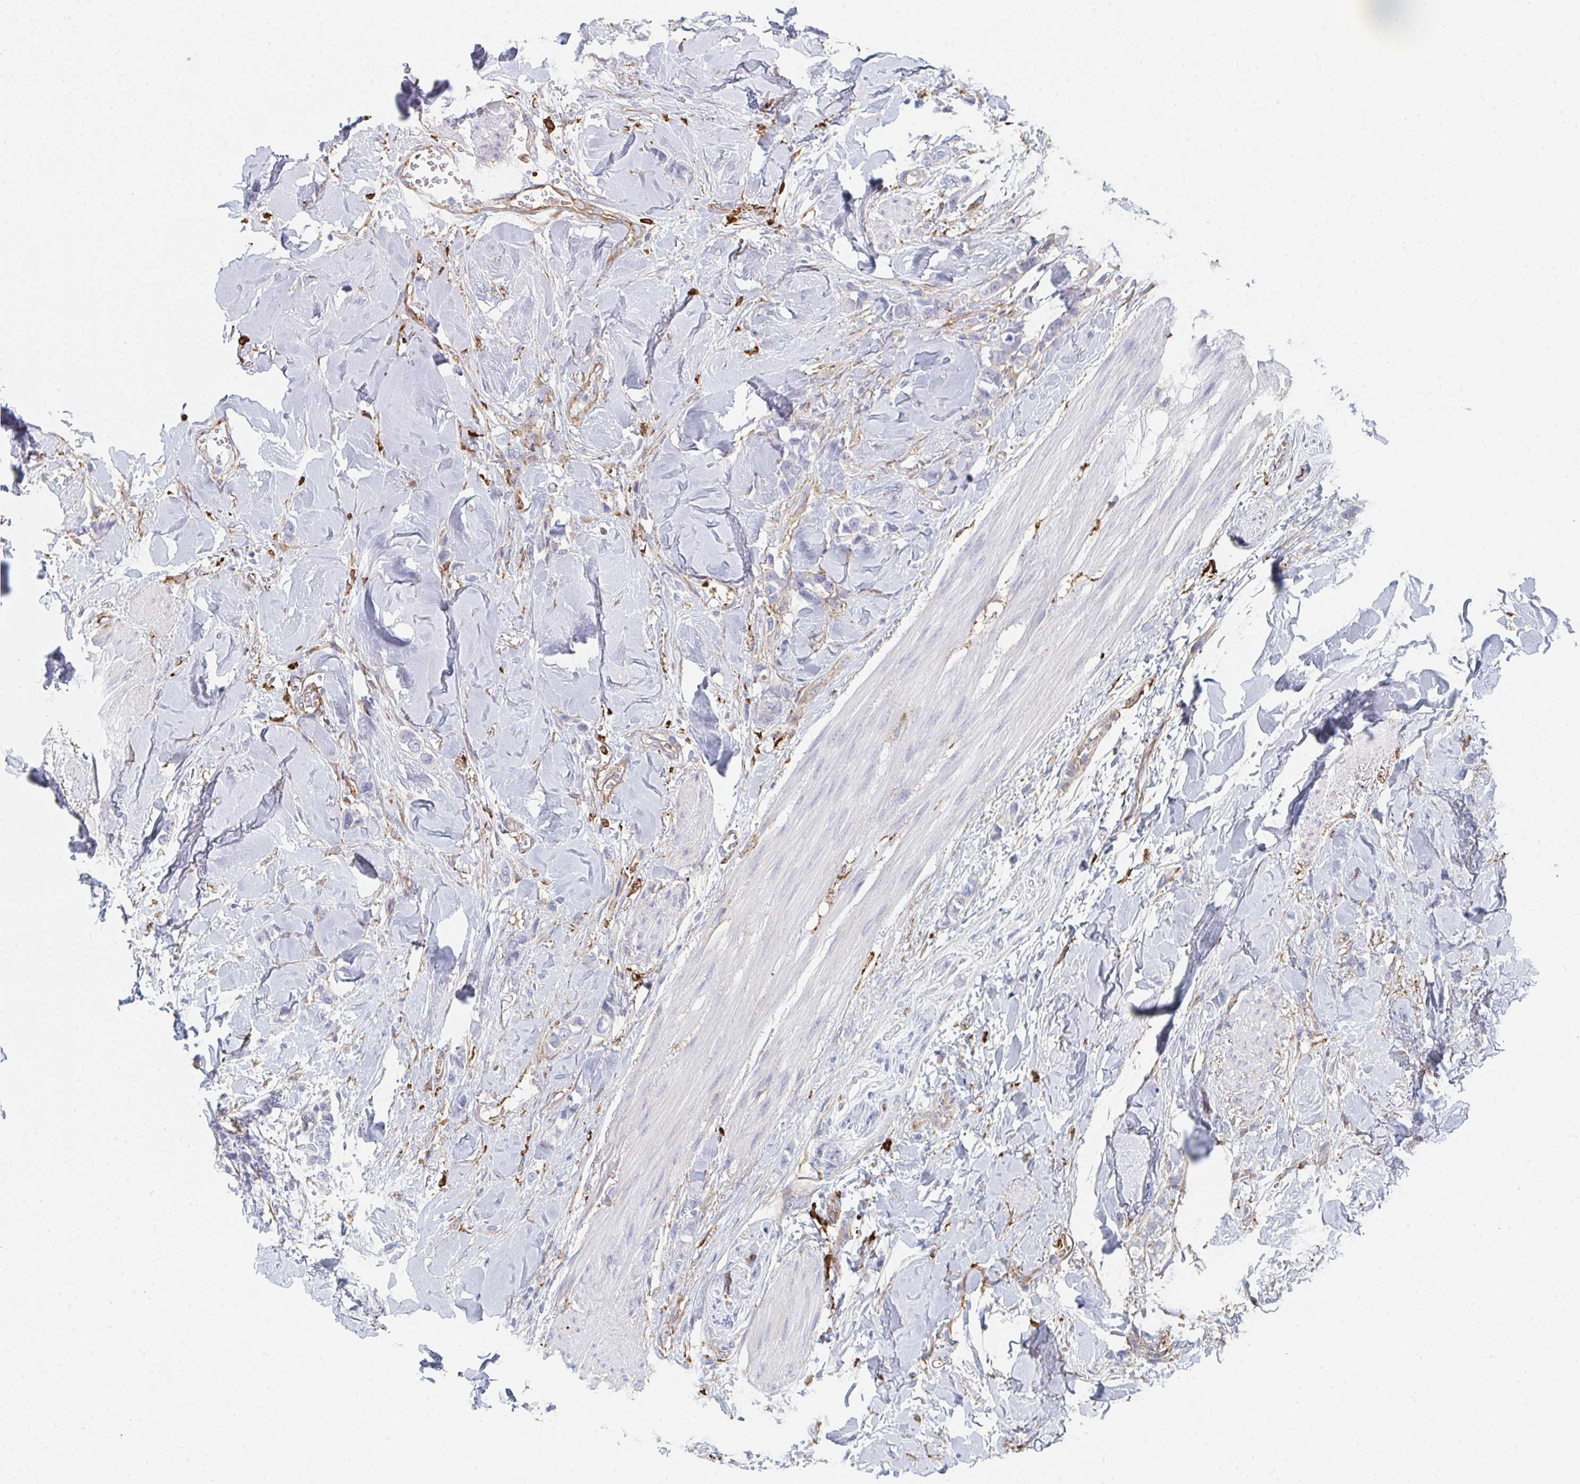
{"staining": {"intensity": "negative", "quantity": "none", "location": "none"}, "tissue": "breast cancer", "cell_type": "Tumor cells", "image_type": "cancer", "snomed": [{"axis": "morphology", "description": "Lobular carcinoma"}, {"axis": "topography", "description": "Breast"}], "caption": "Immunohistochemical staining of breast cancer (lobular carcinoma) displays no significant expression in tumor cells.", "gene": "DAB2", "patient": {"sex": "female", "age": 91}}